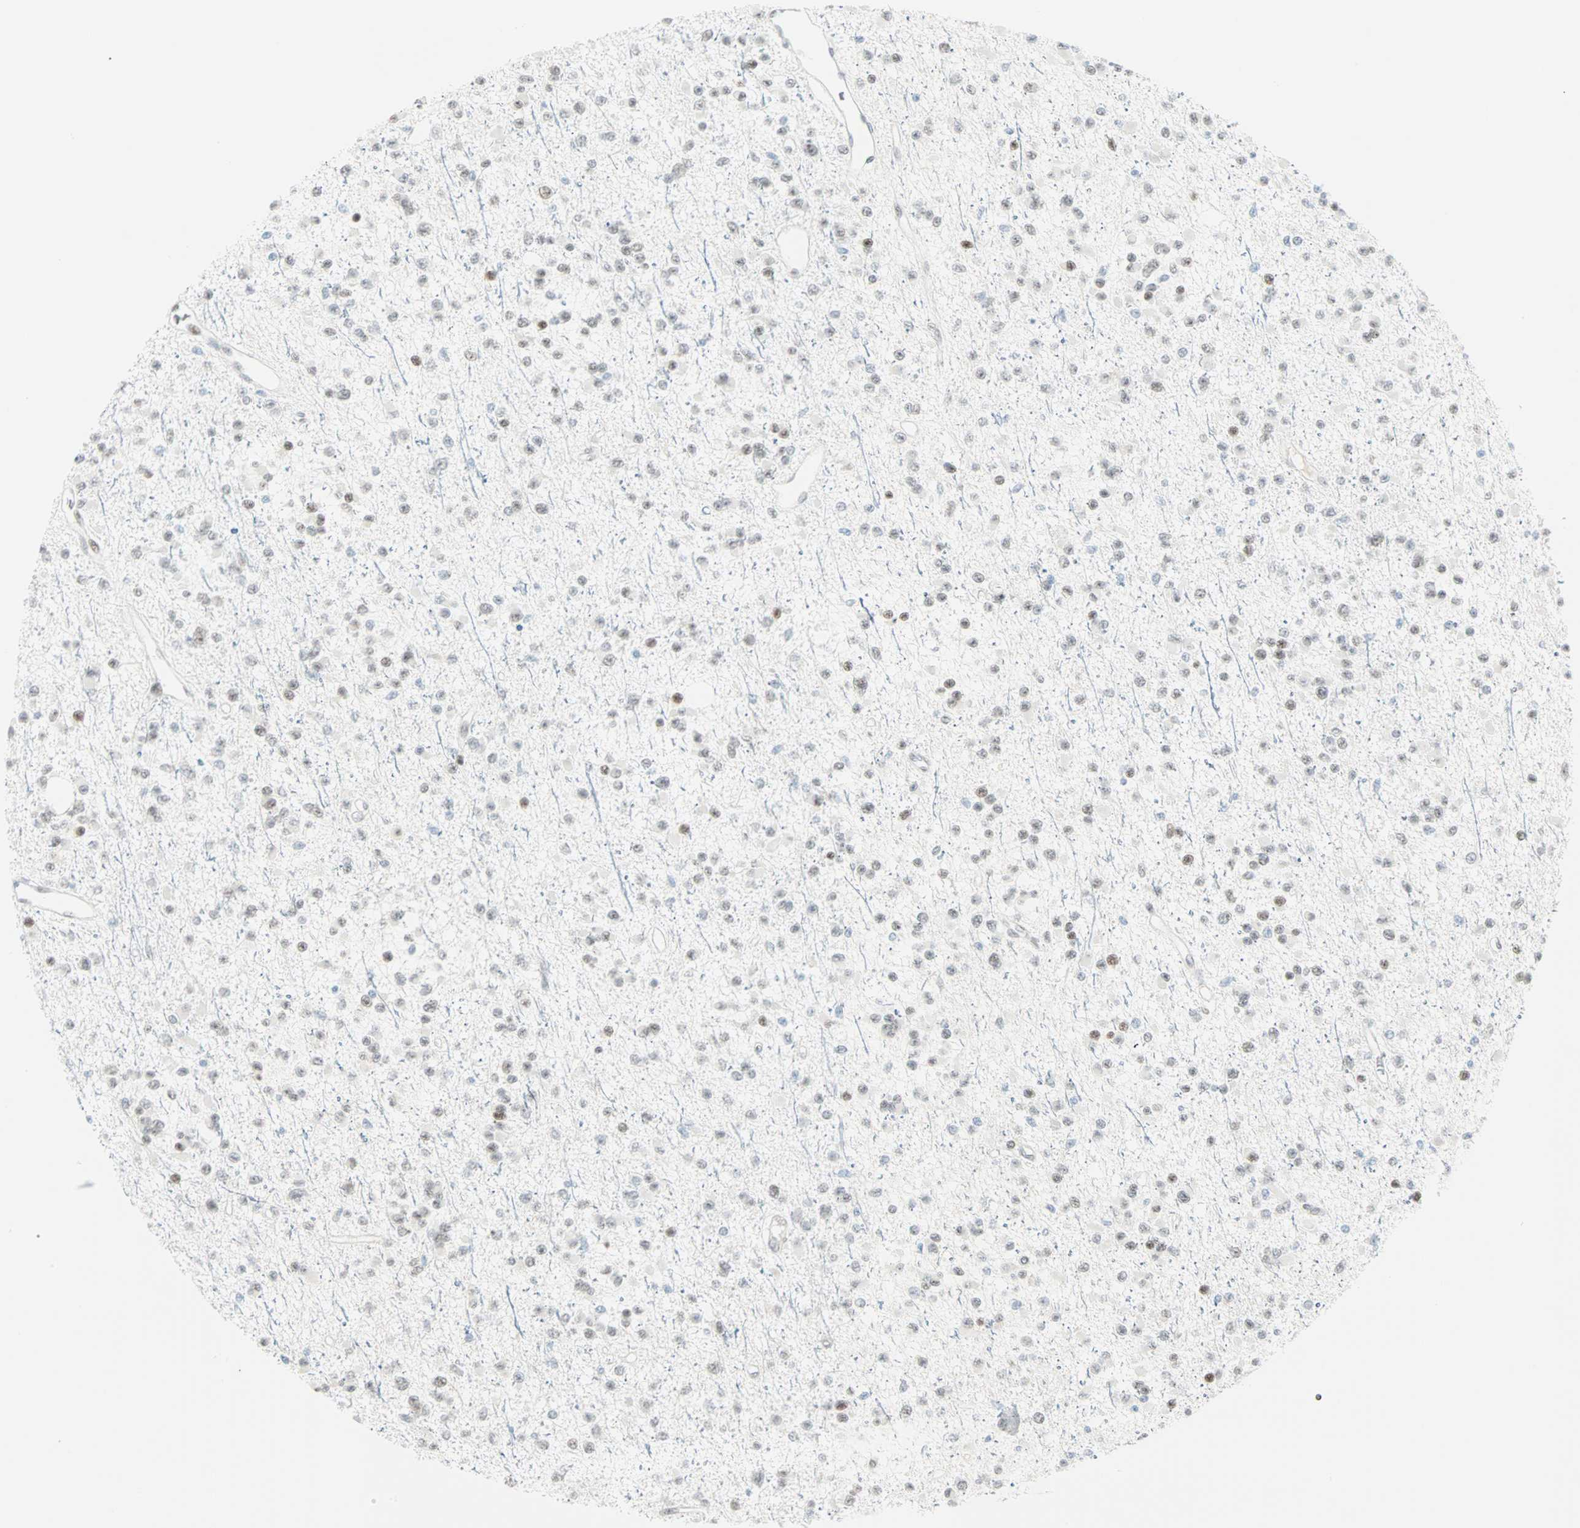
{"staining": {"intensity": "weak", "quantity": "<25%", "location": "nuclear"}, "tissue": "glioma", "cell_type": "Tumor cells", "image_type": "cancer", "snomed": [{"axis": "morphology", "description": "Glioma, malignant, Low grade"}, {"axis": "topography", "description": "Brain"}], "caption": "An image of human low-grade glioma (malignant) is negative for staining in tumor cells. Nuclei are stained in blue.", "gene": "PKNOX1", "patient": {"sex": "female", "age": 22}}